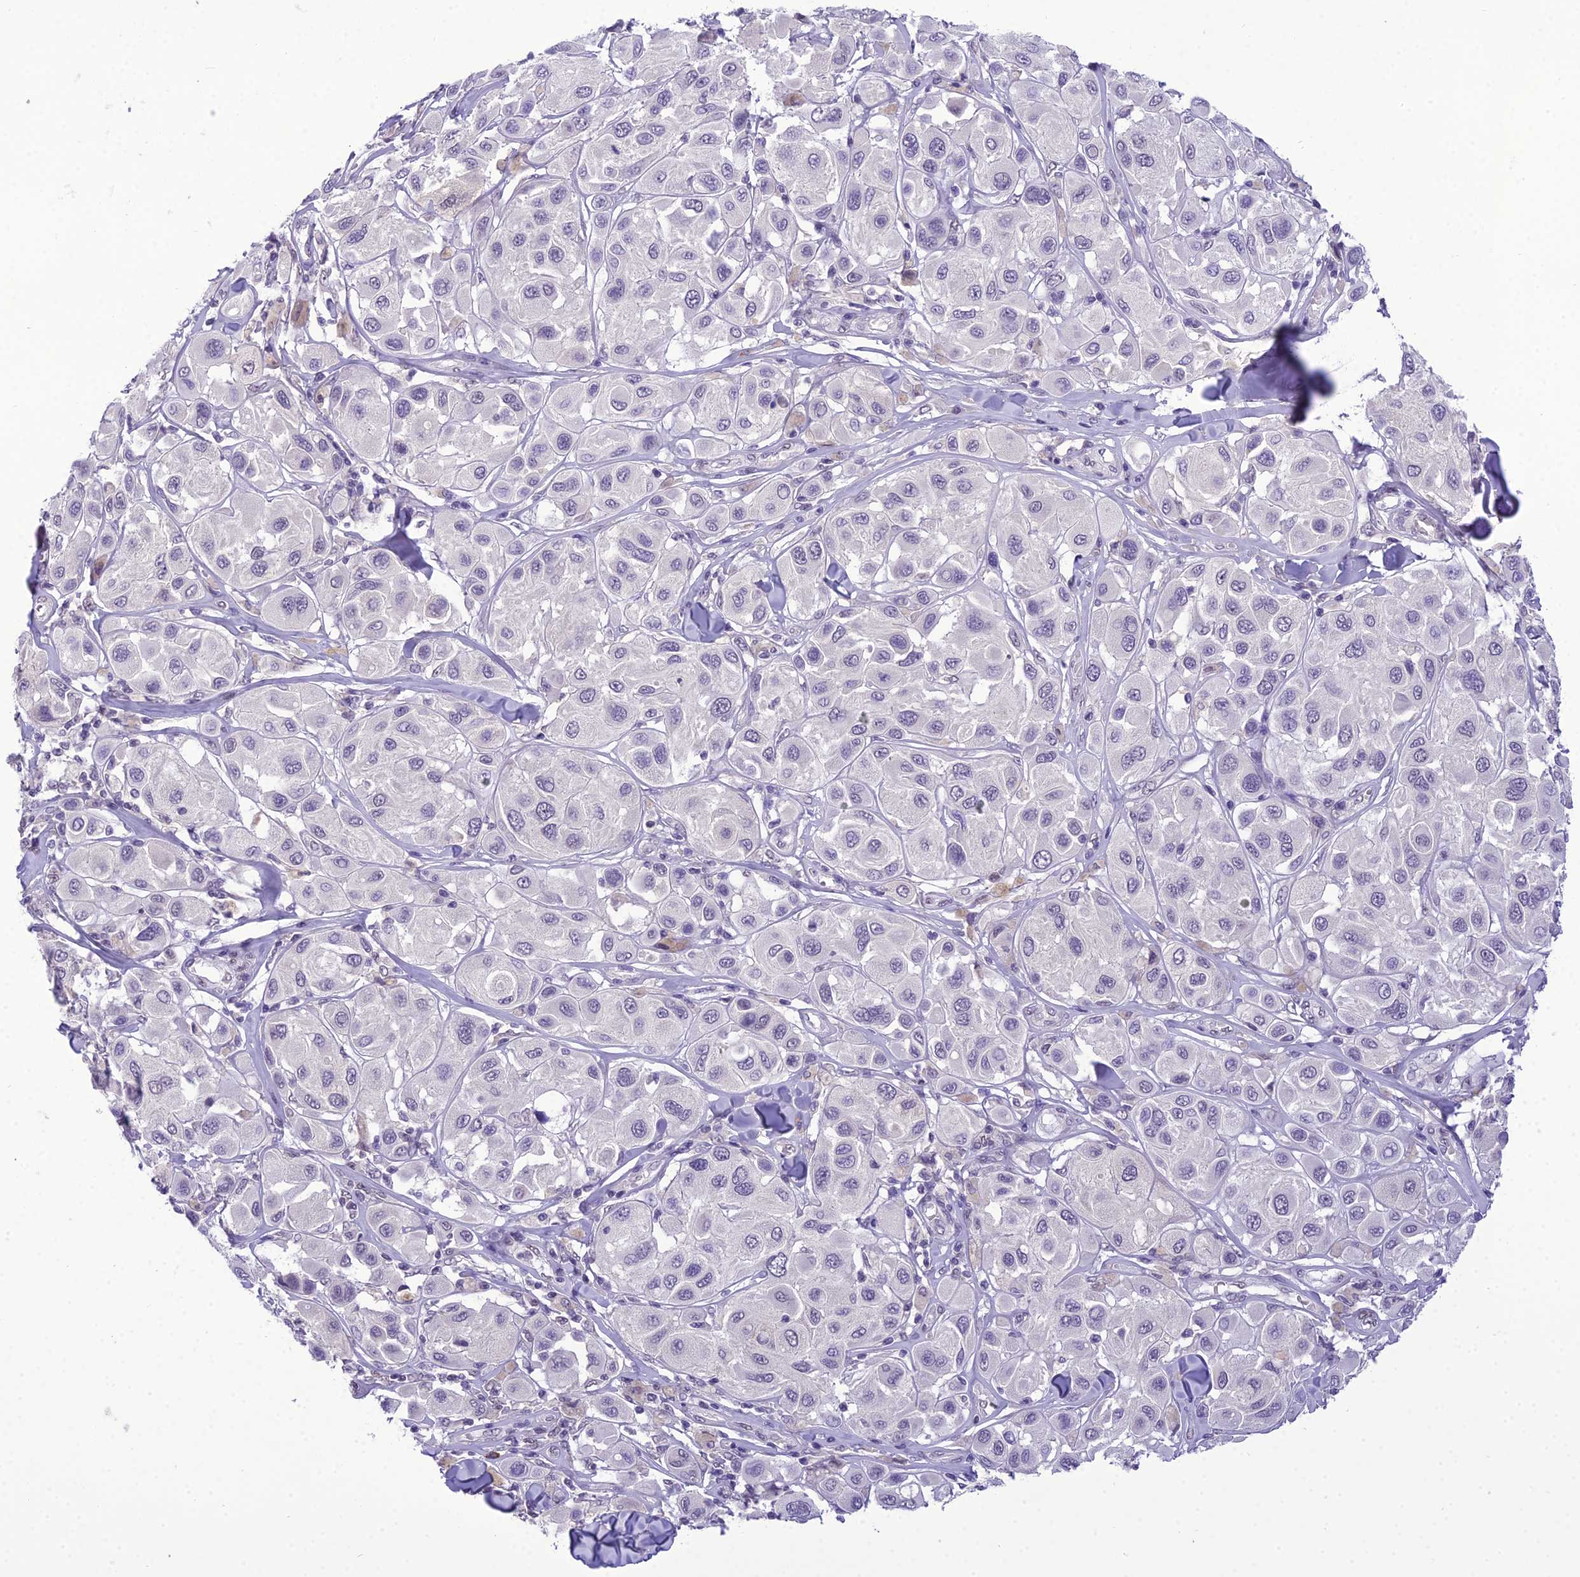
{"staining": {"intensity": "negative", "quantity": "none", "location": "none"}, "tissue": "melanoma", "cell_type": "Tumor cells", "image_type": "cancer", "snomed": [{"axis": "morphology", "description": "Malignant melanoma, Metastatic site"}, {"axis": "topography", "description": "Skin"}], "caption": "Human malignant melanoma (metastatic site) stained for a protein using immunohistochemistry (IHC) displays no positivity in tumor cells.", "gene": "SH3RF3", "patient": {"sex": "male", "age": 41}}